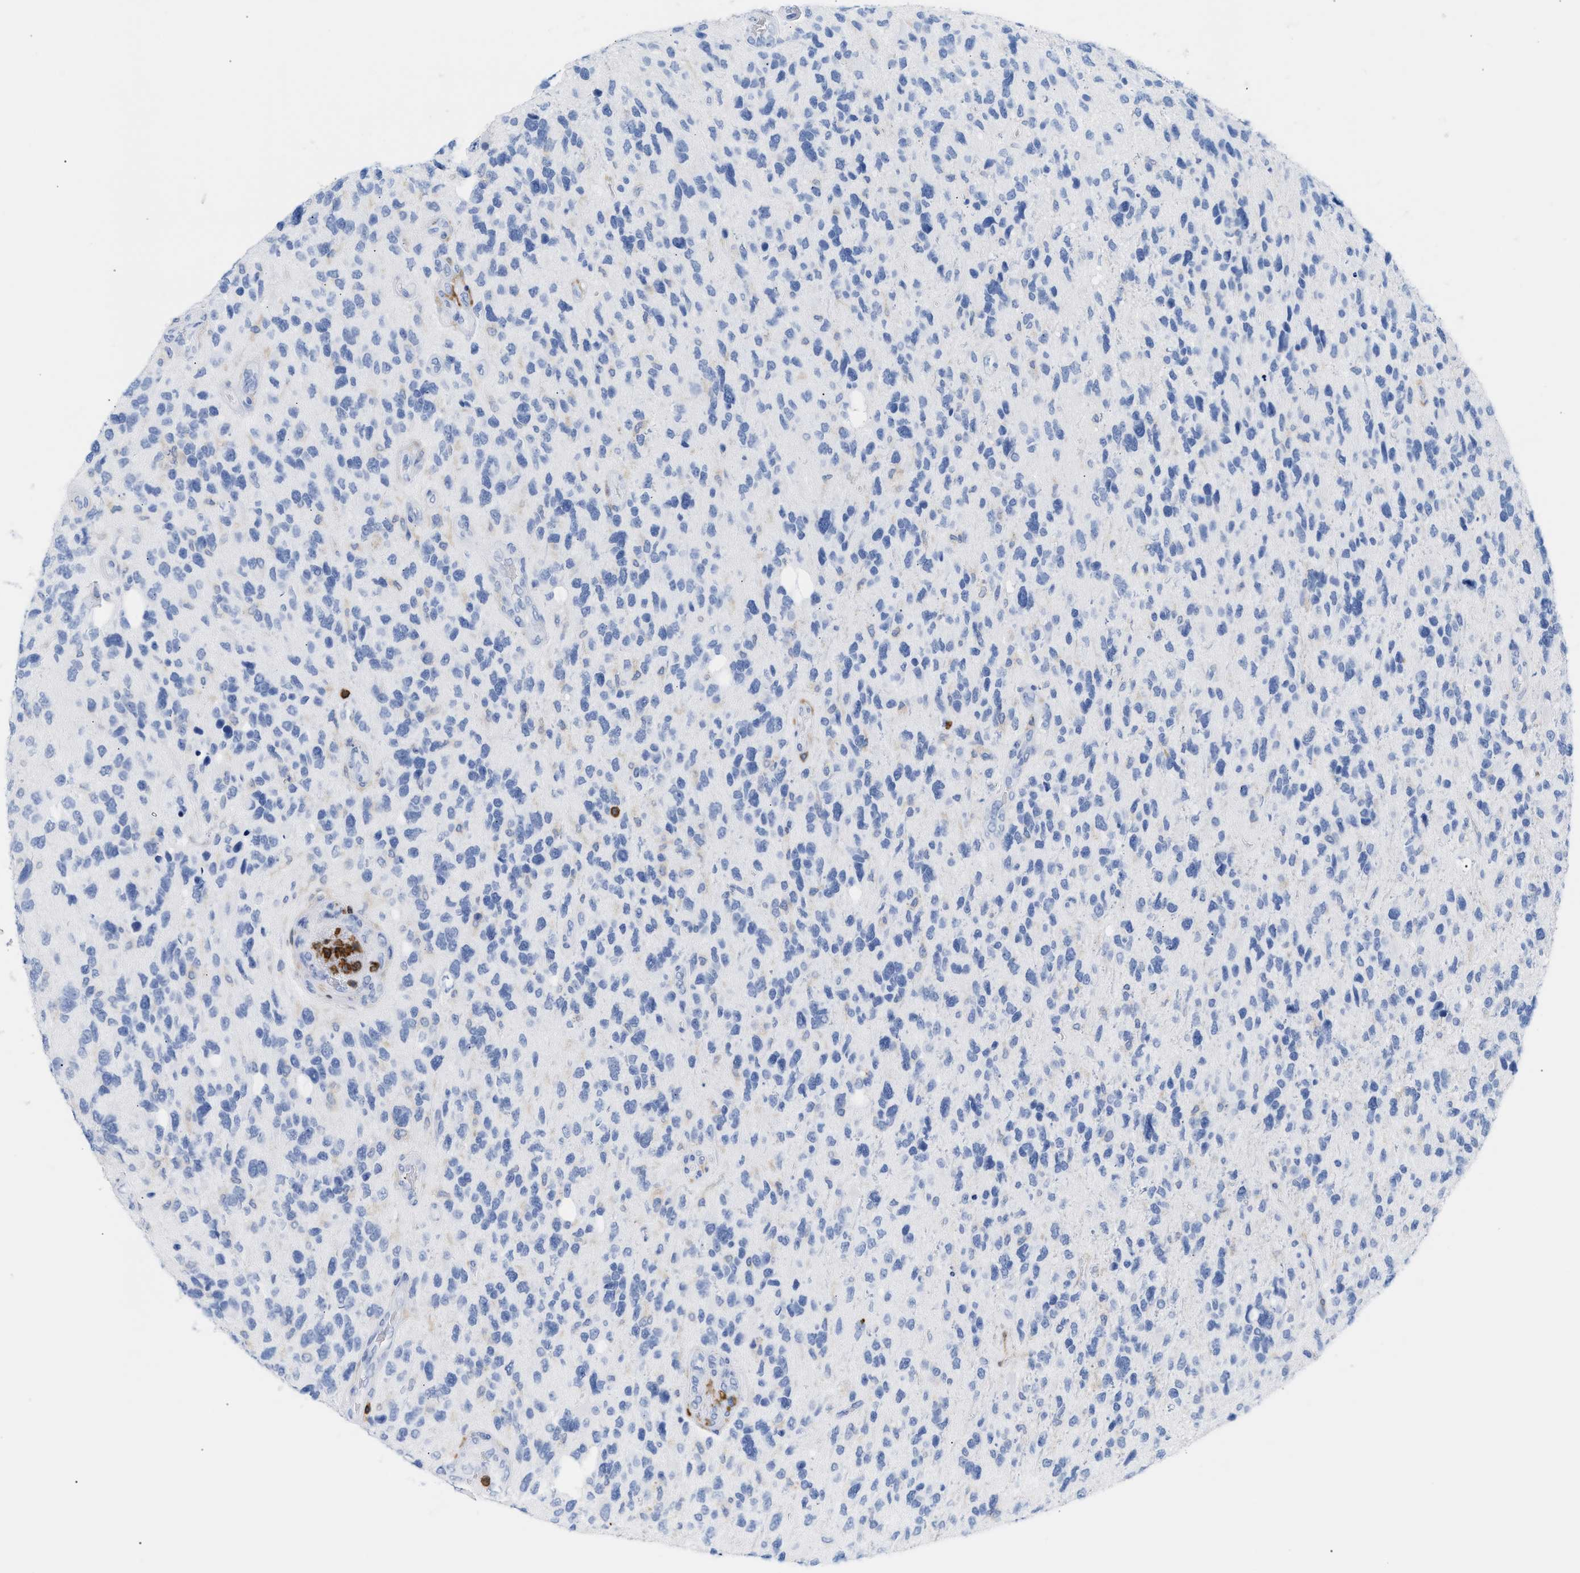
{"staining": {"intensity": "negative", "quantity": "none", "location": "none"}, "tissue": "glioma", "cell_type": "Tumor cells", "image_type": "cancer", "snomed": [{"axis": "morphology", "description": "Glioma, malignant, High grade"}, {"axis": "topography", "description": "Brain"}], "caption": "High power microscopy image of an immunohistochemistry histopathology image of high-grade glioma (malignant), revealing no significant staining in tumor cells.", "gene": "LCP1", "patient": {"sex": "female", "age": 58}}